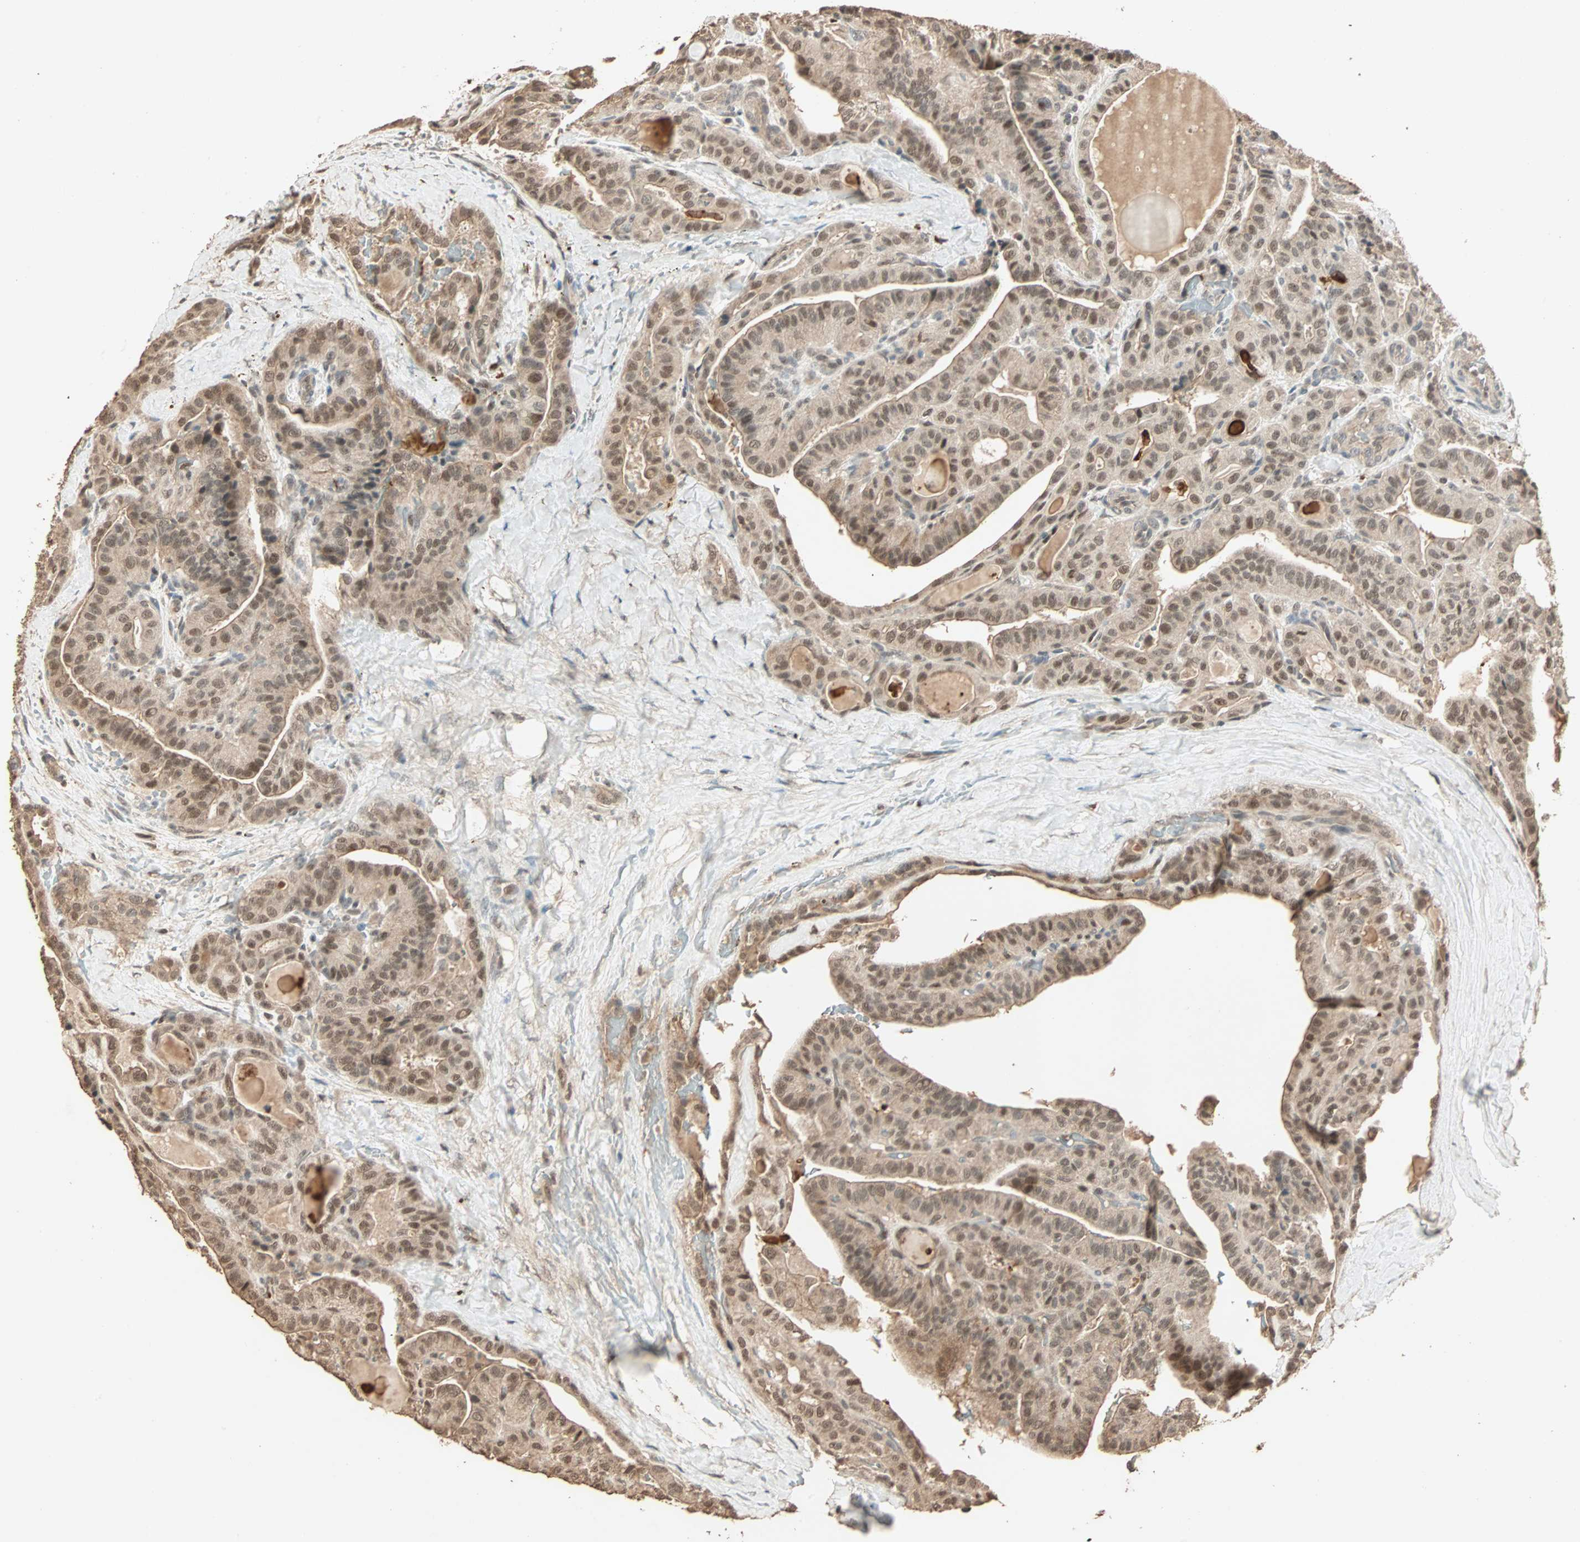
{"staining": {"intensity": "moderate", "quantity": ">75%", "location": "cytoplasmic/membranous,nuclear"}, "tissue": "thyroid cancer", "cell_type": "Tumor cells", "image_type": "cancer", "snomed": [{"axis": "morphology", "description": "Papillary adenocarcinoma, NOS"}, {"axis": "topography", "description": "Thyroid gland"}], "caption": "Immunohistochemical staining of papillary adenocarcinoma (thyroid) demonstrates moderate cytoplasmic/membranous and nuclear protein staining in about >75% of tumor cells.", "gene": "ZBTB33", "patient": {"sex": "male", "age": 77}}